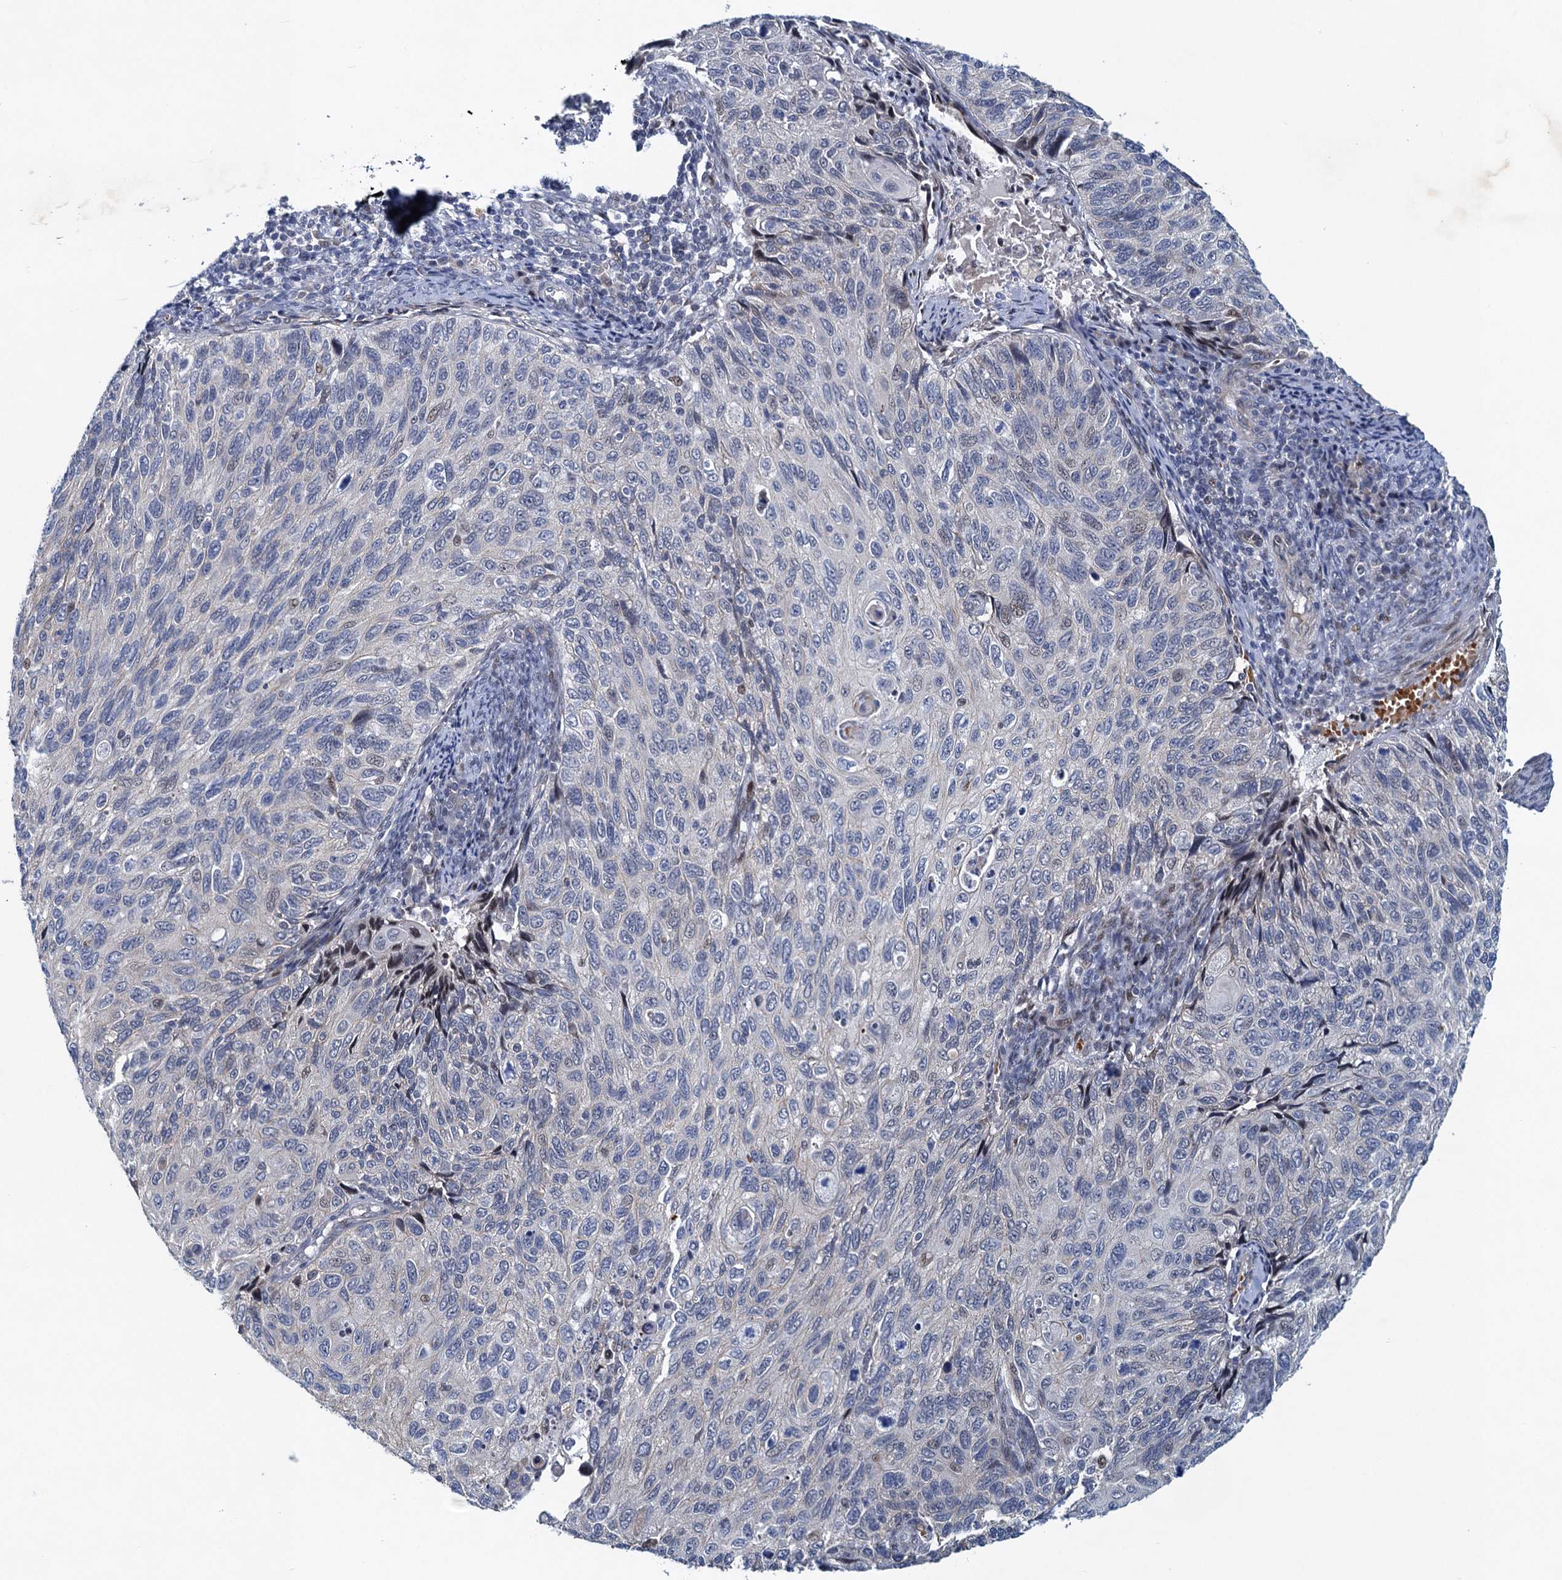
{"staining": {"intensity": "negative", "quantity": "none", "location": "none"}, "tissue": "cervical cancer", "cell_type": "Tumor cells", "image_type": "cancer", "snomed": [{"axis": "morphology", "description": "Squamous cell carcinoma, NOS"}, {"axis": "topography", "description": "Cervix"}], "caption": "Immunohistochemistry (IHC) of squamous cell carcinoma (cervical) displays no staining in tumor cells.", "gene": "ATOSA", "patient": {"sex": "female", "age": 70}}